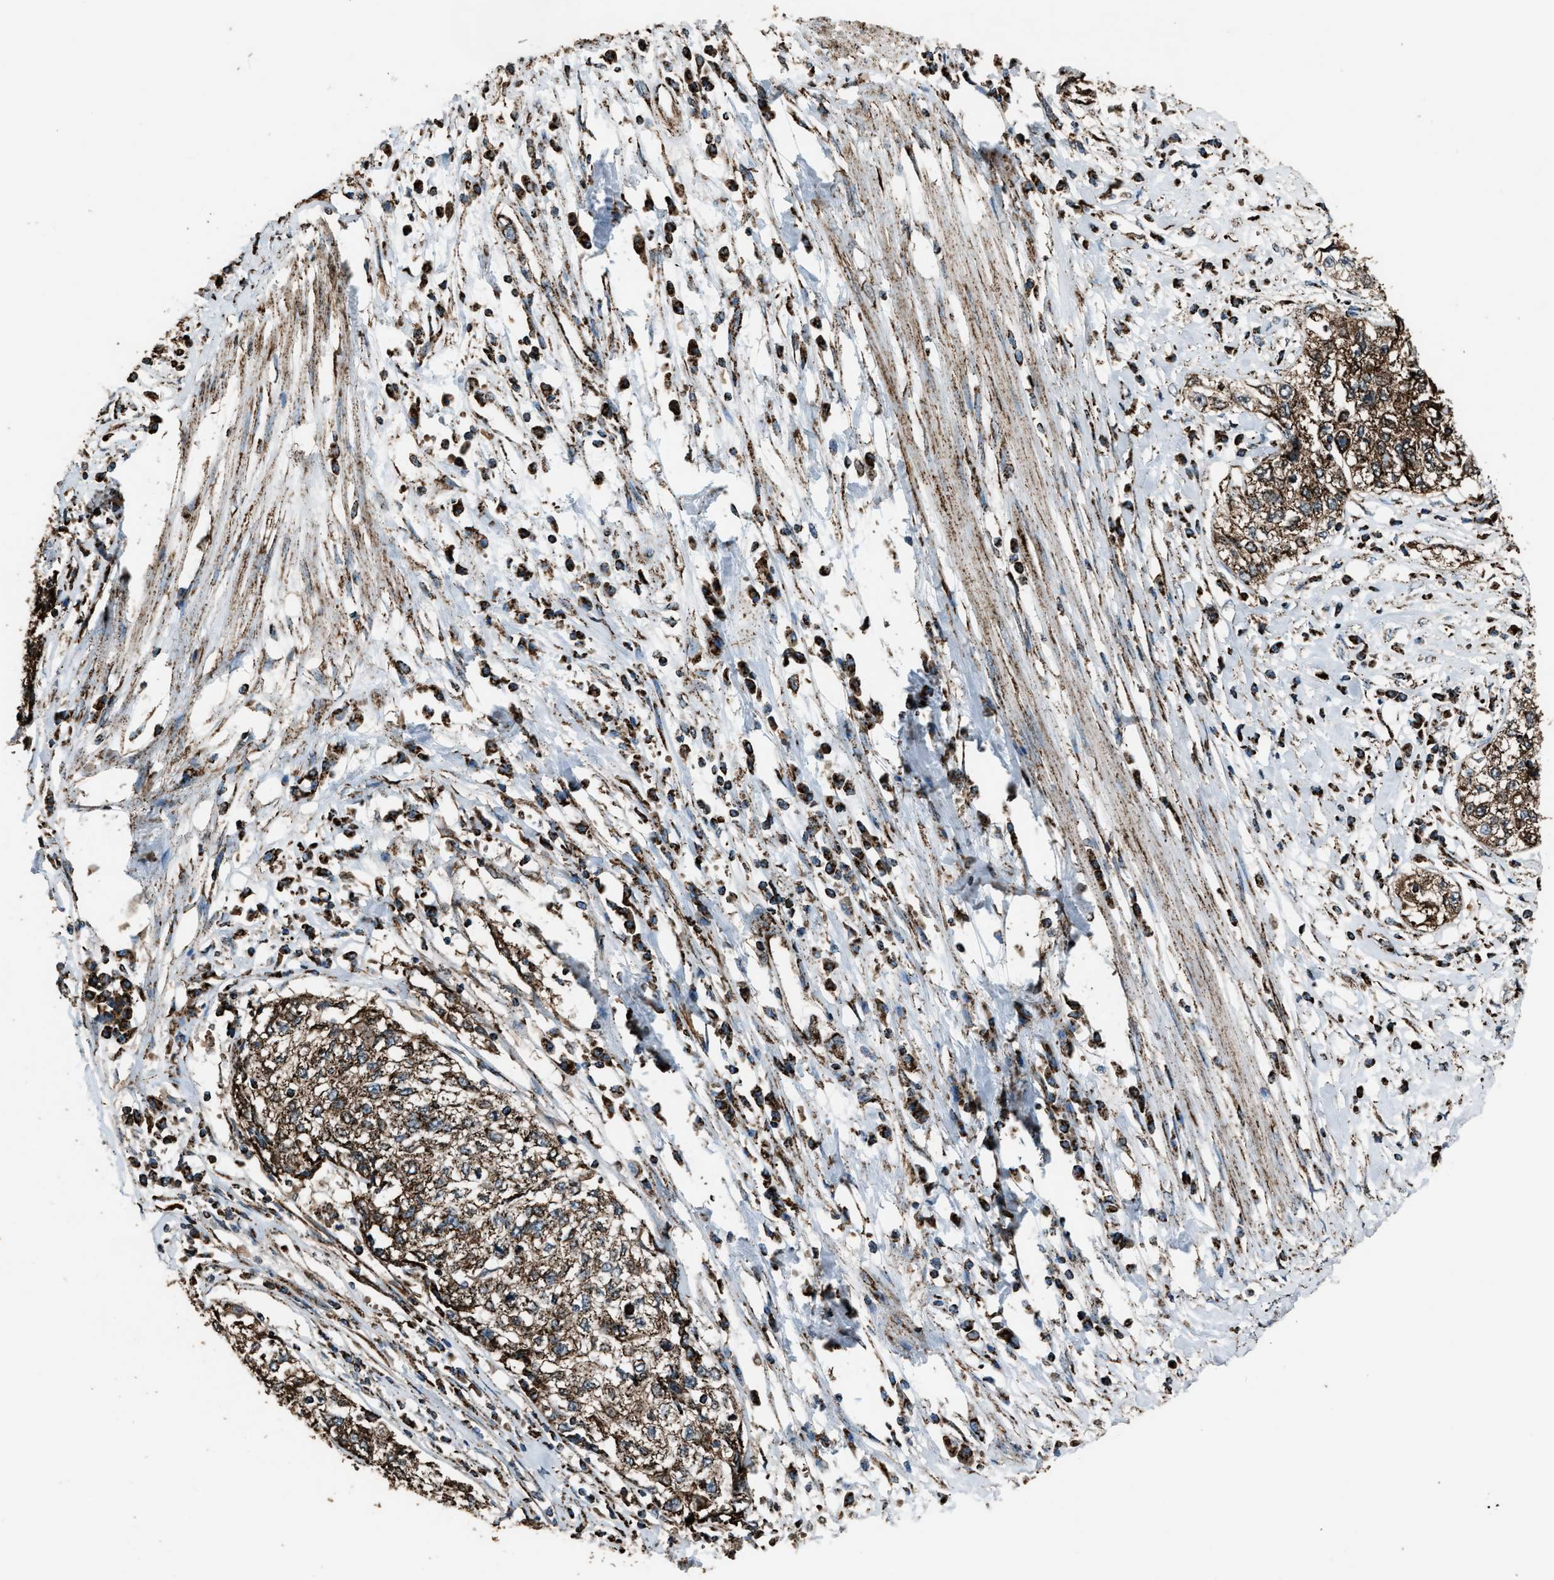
{"staining": {"intensity": "moderate", "quantity": ">75%", "location": "cytoplasmic/membranous"}, "tissue": "cervical cancer", "cell_type": "Tumor cells", "image_type": "cancer", "snomed": [{"axis": "morphology", "description": "Squamous cell carcinoma, NOS"}, {"axis": "topography", "description": "Cervix"}], "caption": "Cervical cancer (squamous cell carcinoma) tissue displays moderate cytoplasmic/membranous positivity in about >75% of tumor cells, visualized by immunohistochemistry.", "gene": "MDH2", "patient": {"sex": "female", "age": 57}}